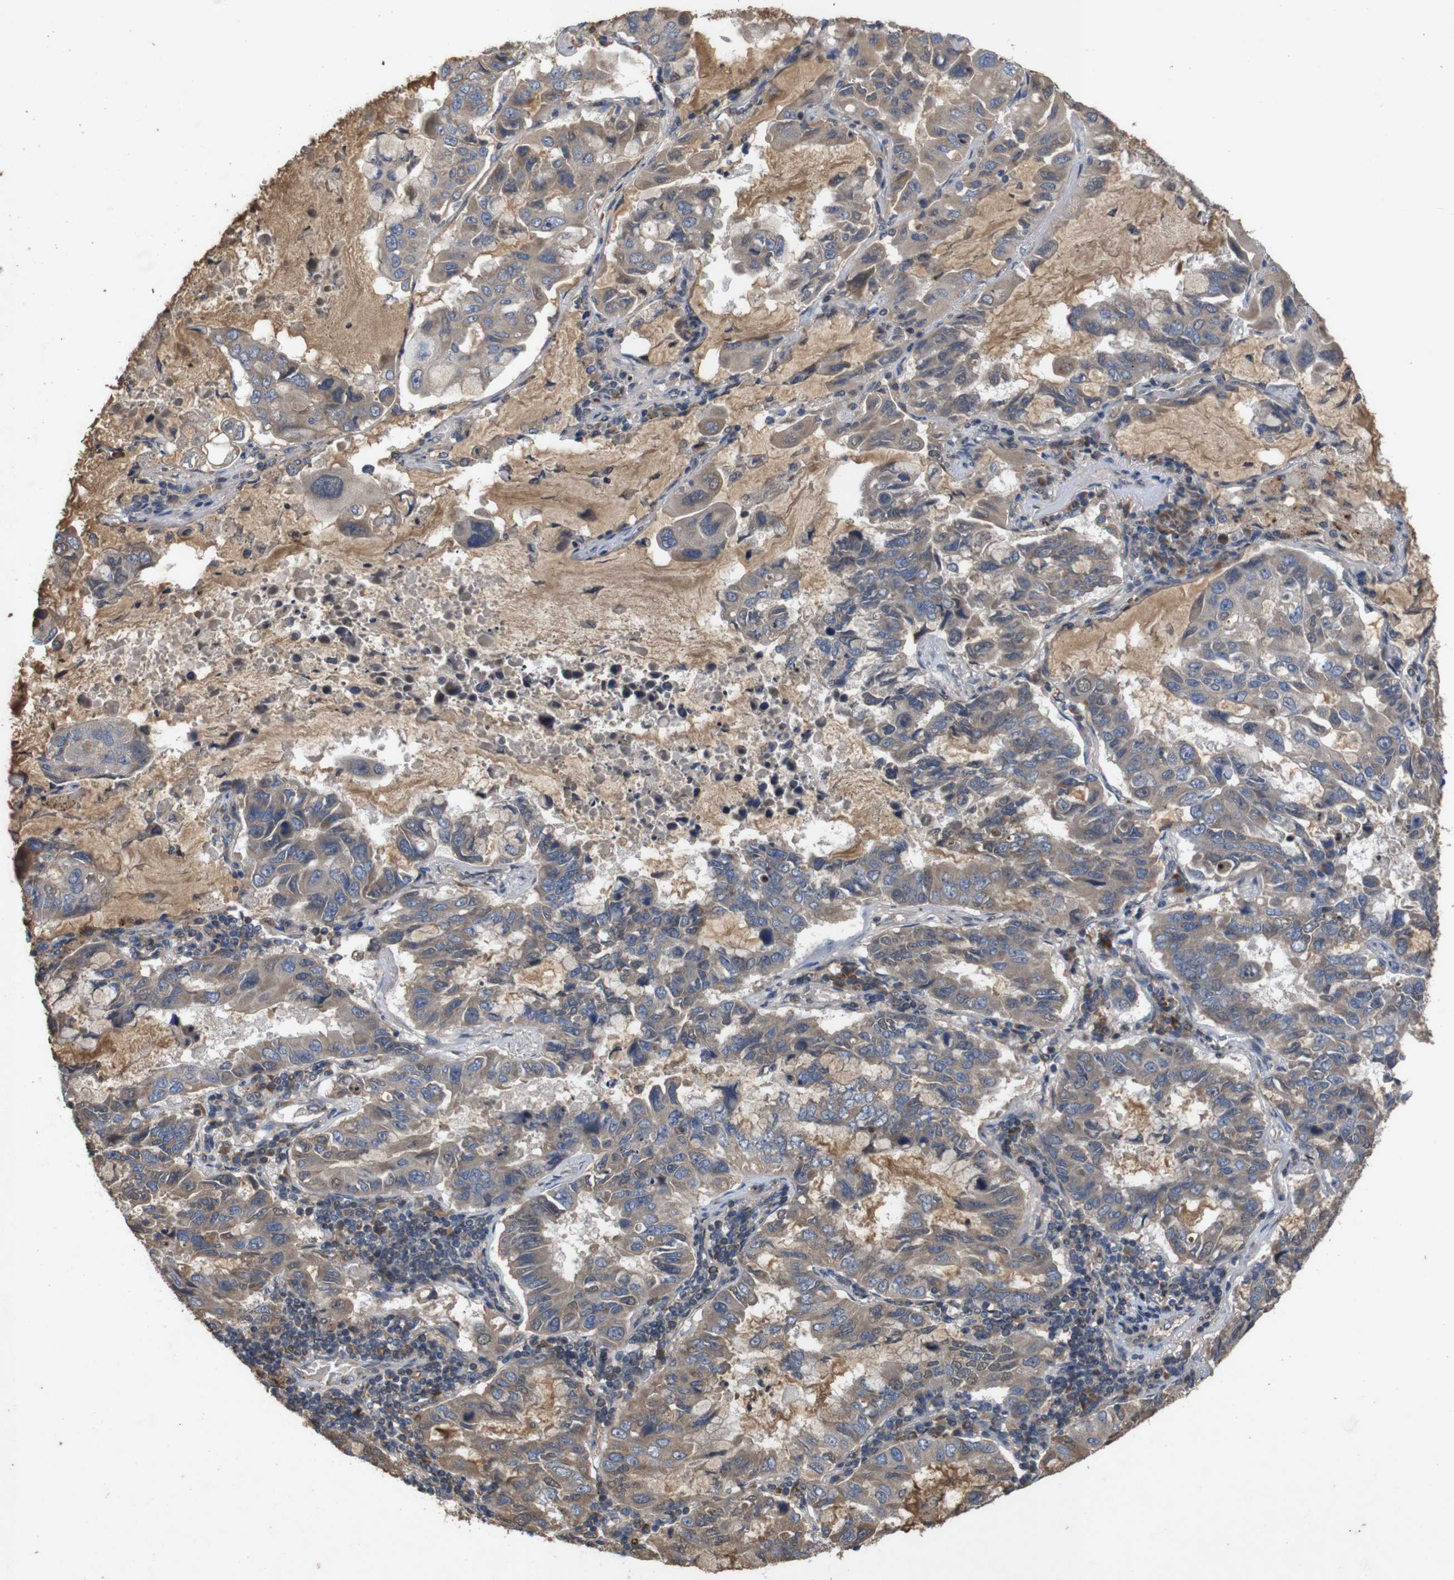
{"staining": {"intensity": "weak", "quantity": ">75%", "location": "cytoplasmic/membranous"}, "tissue": "lung cancer", "cell_type": "Tumor cells", "image_type": "cancer", "snomed": [{"axis": "morphology", "description": "Adenocarcinoma, NOS"}, {"axis": "topography", "description": "Lung"}], "caption": "Brown immunohistochemical staining in human lung cancer exhibits weak cytoplasmic/membranous expression in about >75% of tumor cells.", "gene": "PTPN1", "patient": {"sex": "male", "age": 64}}